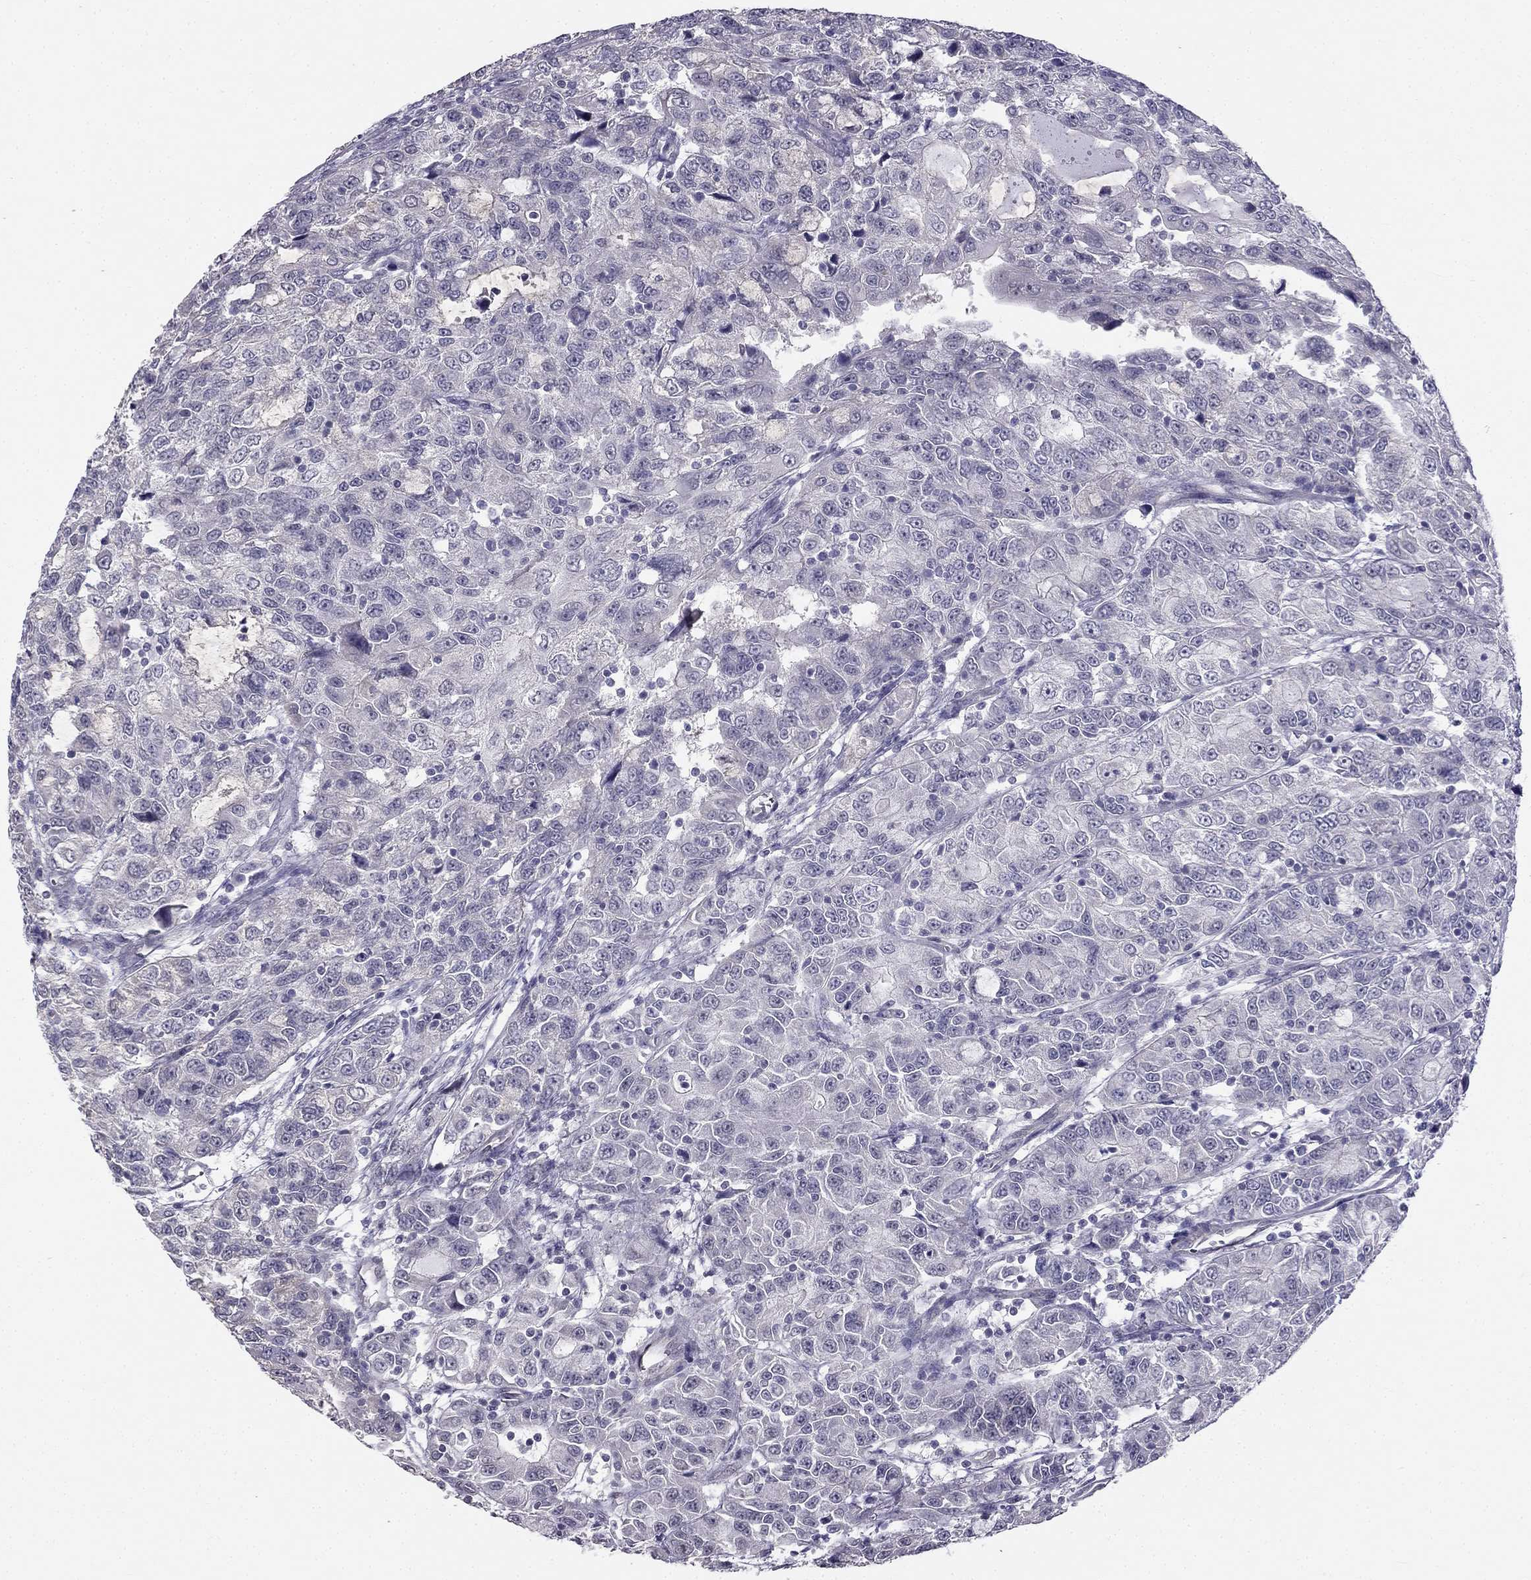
{"staining": {"intensity": "negative", "quantity": "none", "location": "none"}, "tissue": "urothelial cancer", "cell_type": "Tumor cells", "image_type": "cancer", "snomed": [{"axis": "morphology", "description": "Urothelial carcinoma, NOS"}, {"axis": "morphology", "description": "Urothelial carcinoma, High grade"}, {"axis": "topography", "description": "Urinary bladder"}], "caption": "DAB (3,3'-diaminobenzidine) immunohistochemical staining of human transitional cell carcinoma displays no significant positivity in tumor cells.", "gene": "HSFX1", "patient": {"sex": "female", "age": 73}}